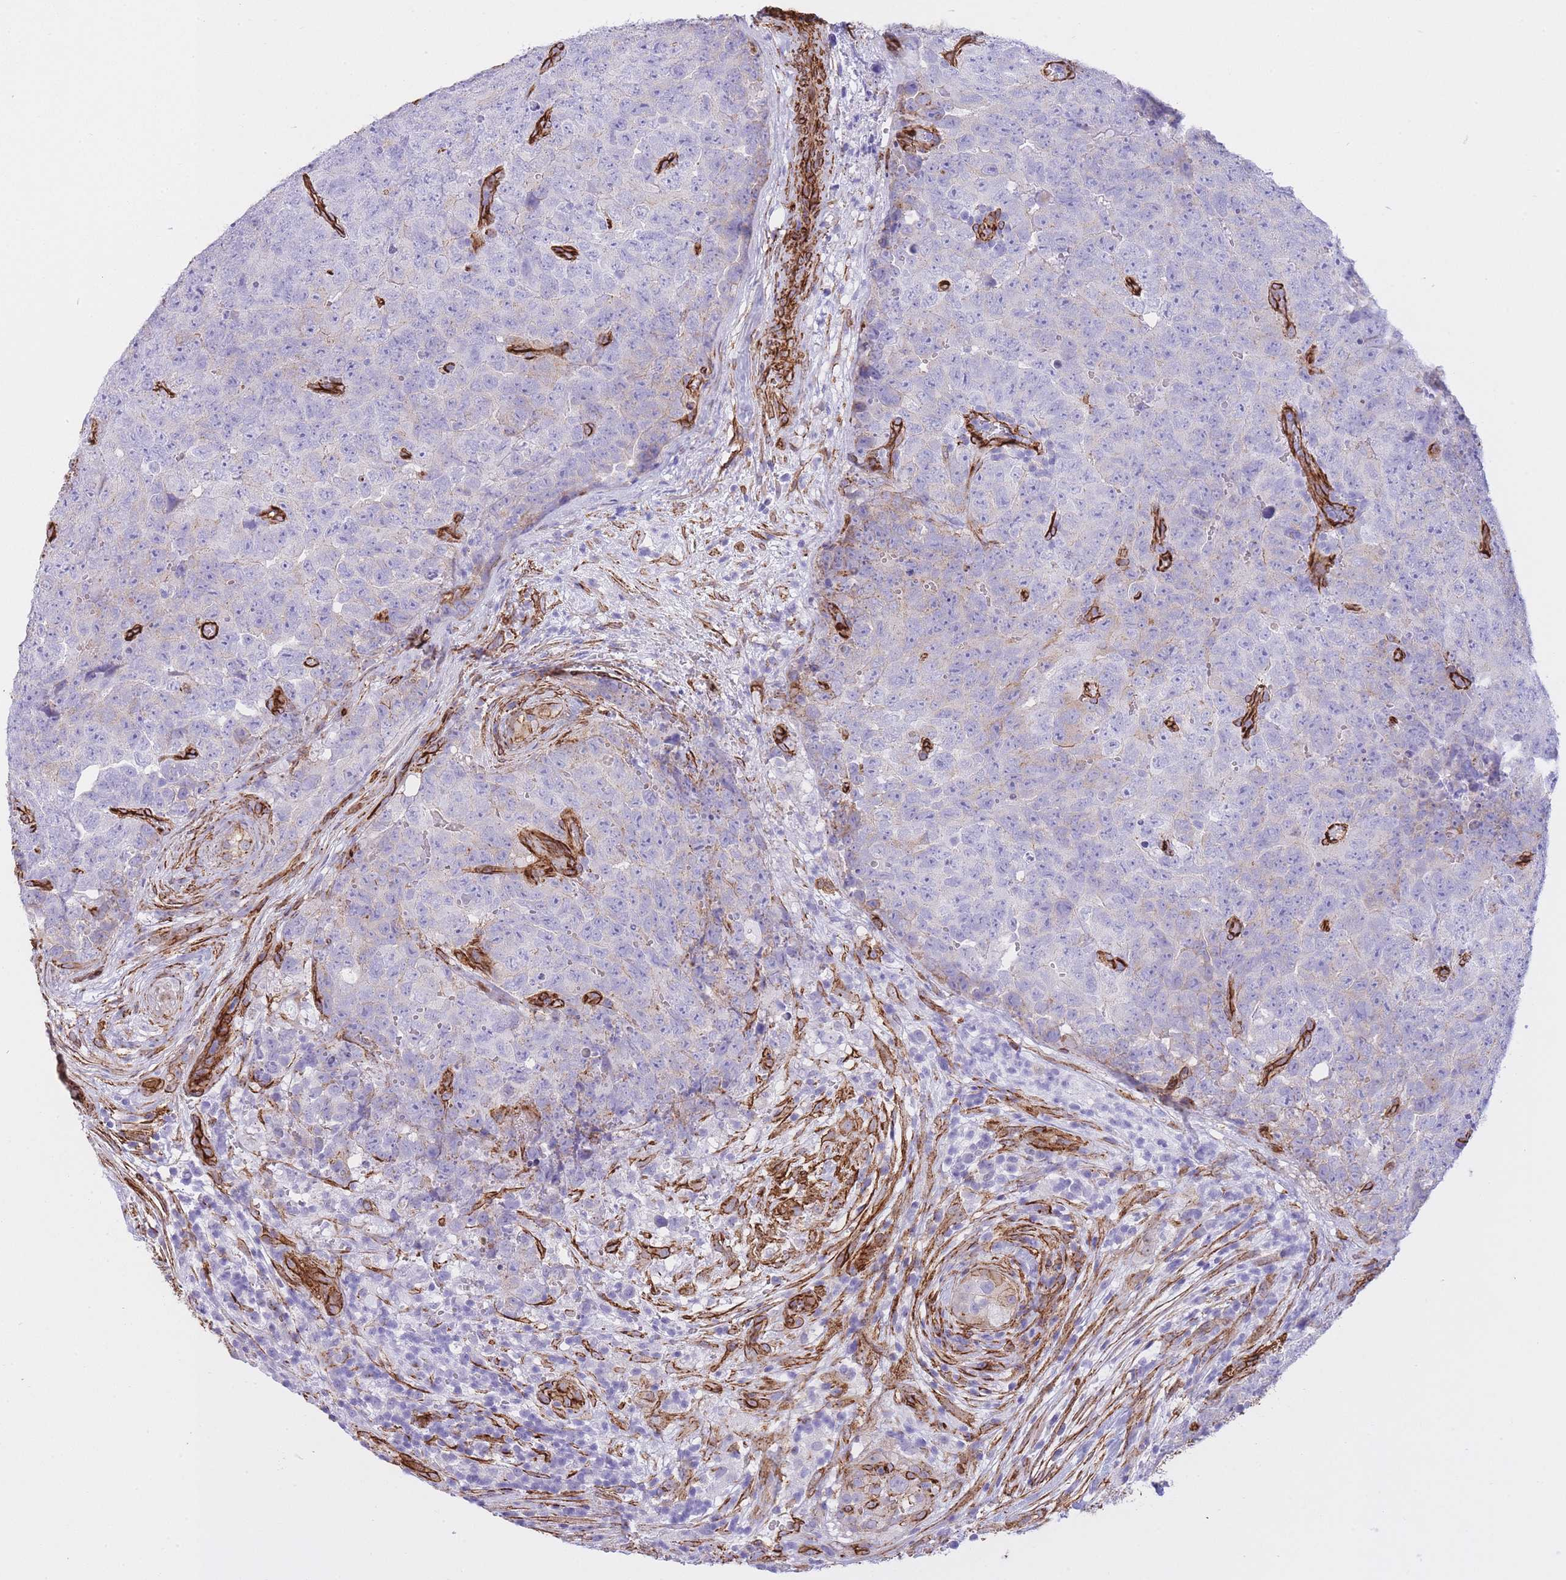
{"staining": {"intensity": "negative", "quantity": "none", "location": "none"}, "tissue": "testis cancer", "cell_type": "Tumor cells", "image_type": "cancer", "snomed": [{"axis": "morphology", "description": "Seminoma, NOS"}, {"axis": "morphology", "description": "Teratoma, malignant, NOS"}, {"axis": "topography", "description": "Testis"}], "caption": "Malignant teratoma (testis) stained for a protein using immunohistochemistry (IHC) reveals no expression tumor cells.", "gene": "CAVIN1", "patient": {"sex": "male", "age": 34}}